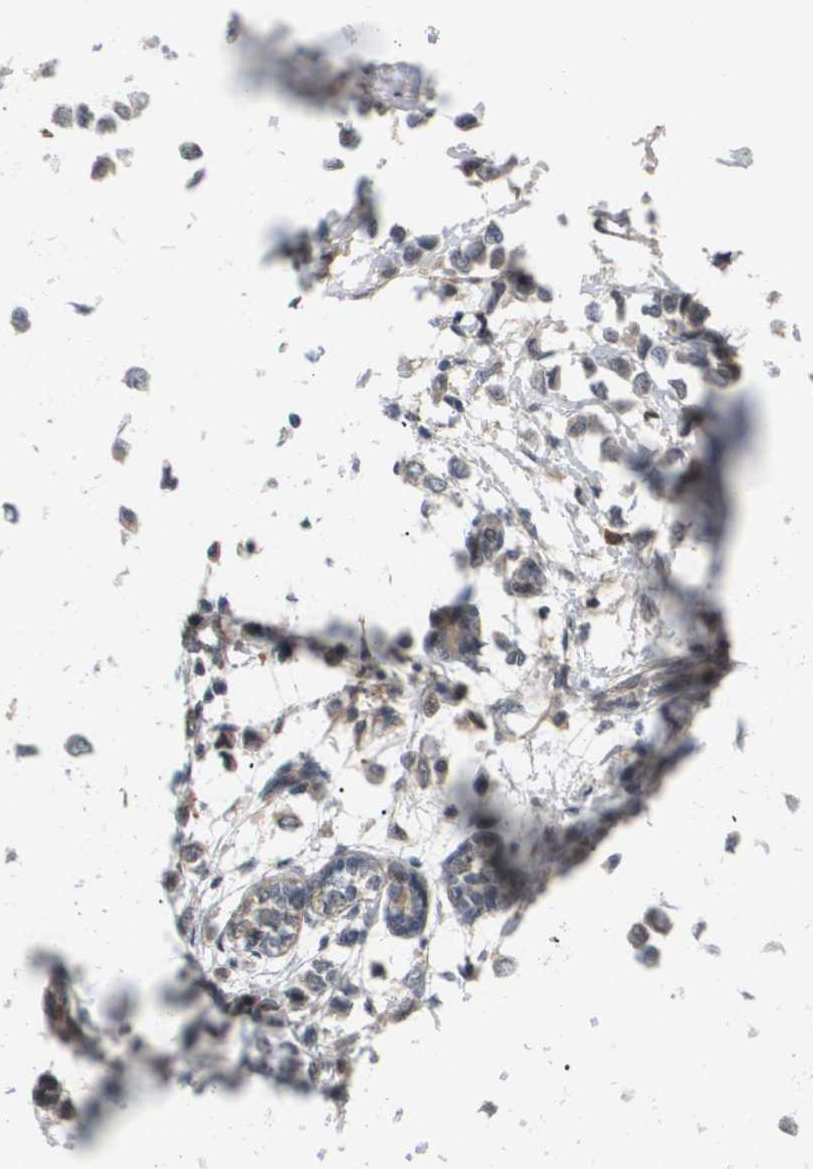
{"staining": {"intensity": "weak", "quantity": ">75%", "location": "cytoplasmic/membranous"}, "tissue": "breast cancer", "cell_type": "Tumor cells", "image_type": "cancer", "snomed": [{"axis": "morphology", "description": "Lobular carcinoma"}, {"axis": "topography", "description": "Breast"}], "caption": "Brown immunohistochemical staining in human breast lobular carcinoma demonstrates weak cytoplasmic/membranous positivity in about >75% of tumor cells.", "gene": "PDGFB", "patient": {"sex": "female", "age": 51}}